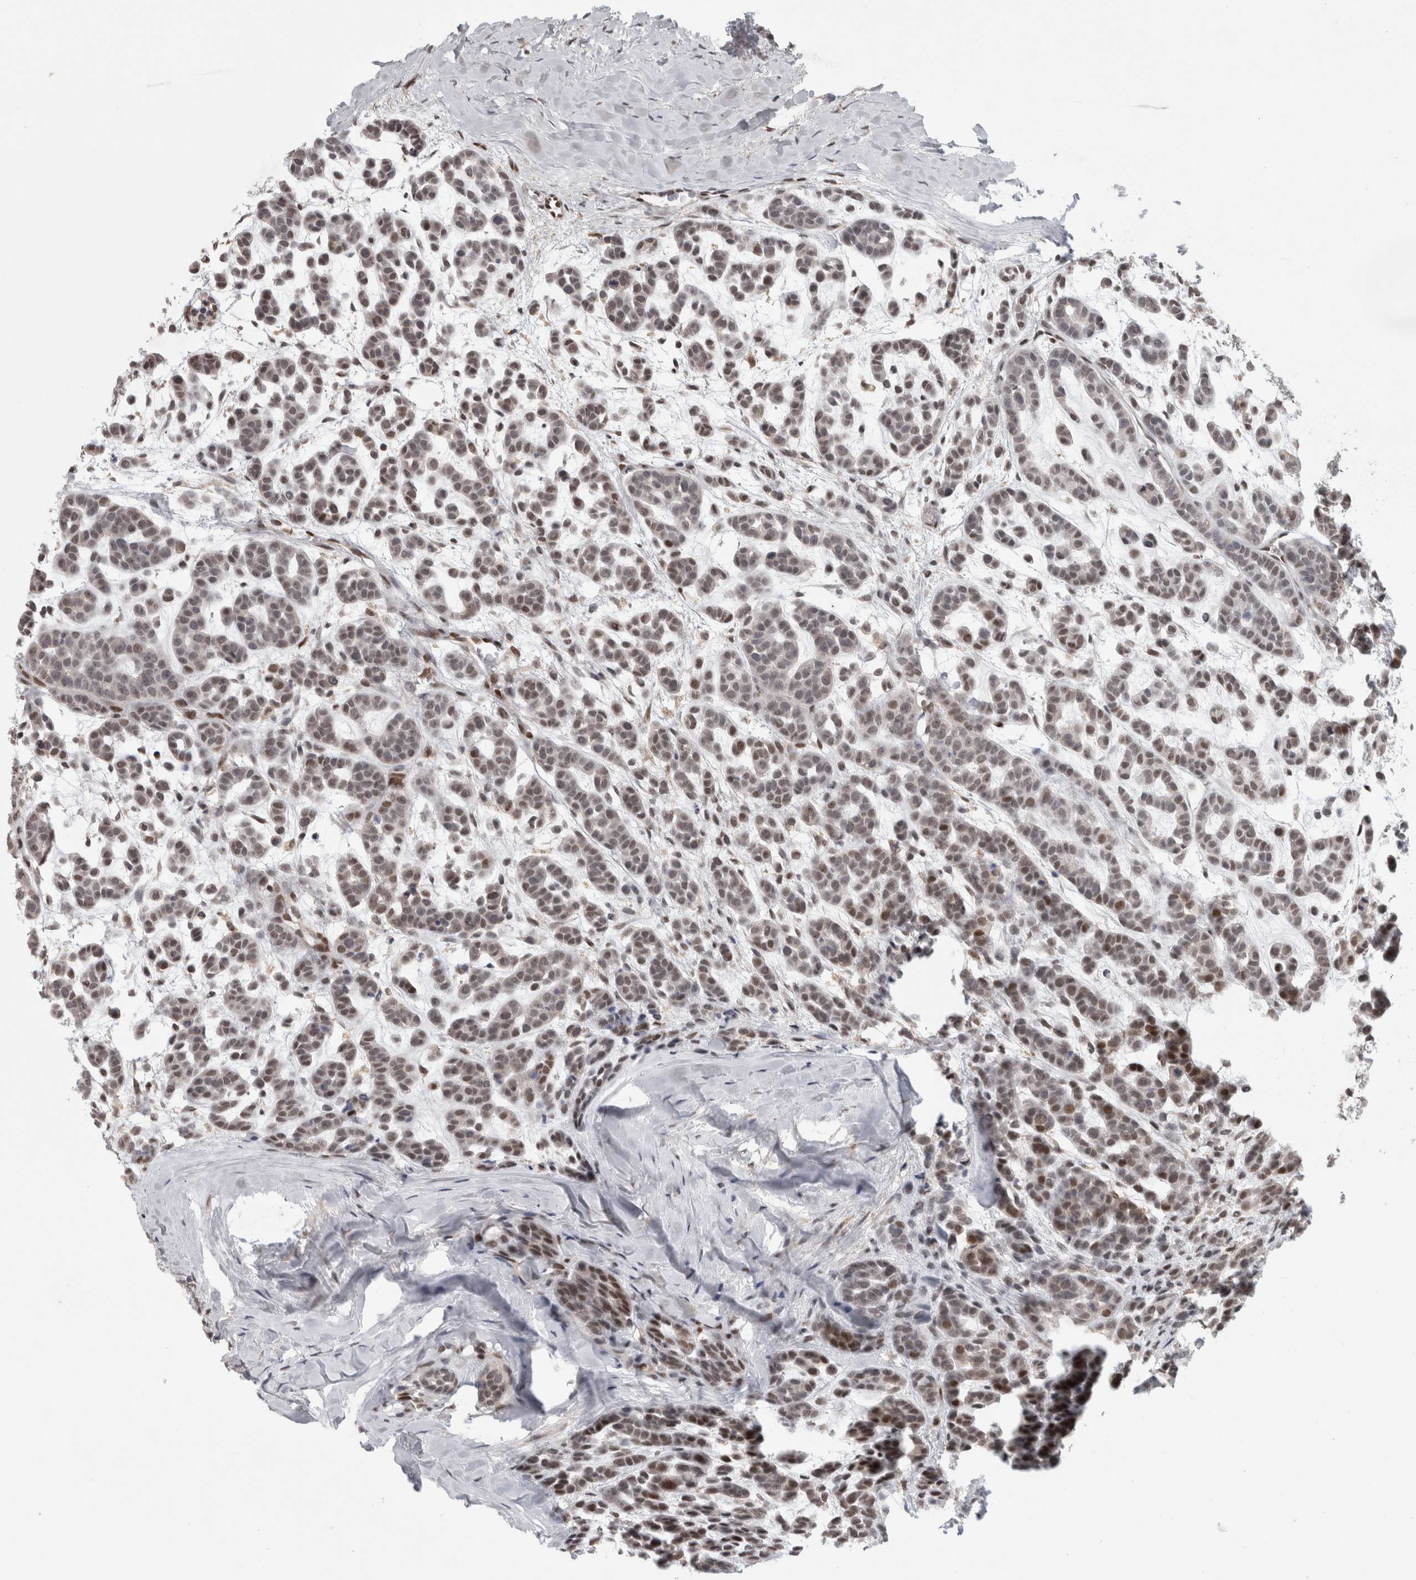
{"staining": {"intensity": "weak", "quantity": ">75%", "location": "nuclear"}, "tissue": "head and neck cancer", "cell_type": "Tumor cells", "image_type": "cancer", "snomed": [{"axis": "morphology", "description": "Adenocarcinoma, NOS"}, {"axis": "morphology", "description": "Adenoma, NOS"}, {"axis": "topography", "description": "Head-Neck"}], "caption": "Human head and neck cancer stained with a protein marker shows weak staining in tumor cells.", "gene": "SRARP", "patient": {"sex": "female", "age": 55}}